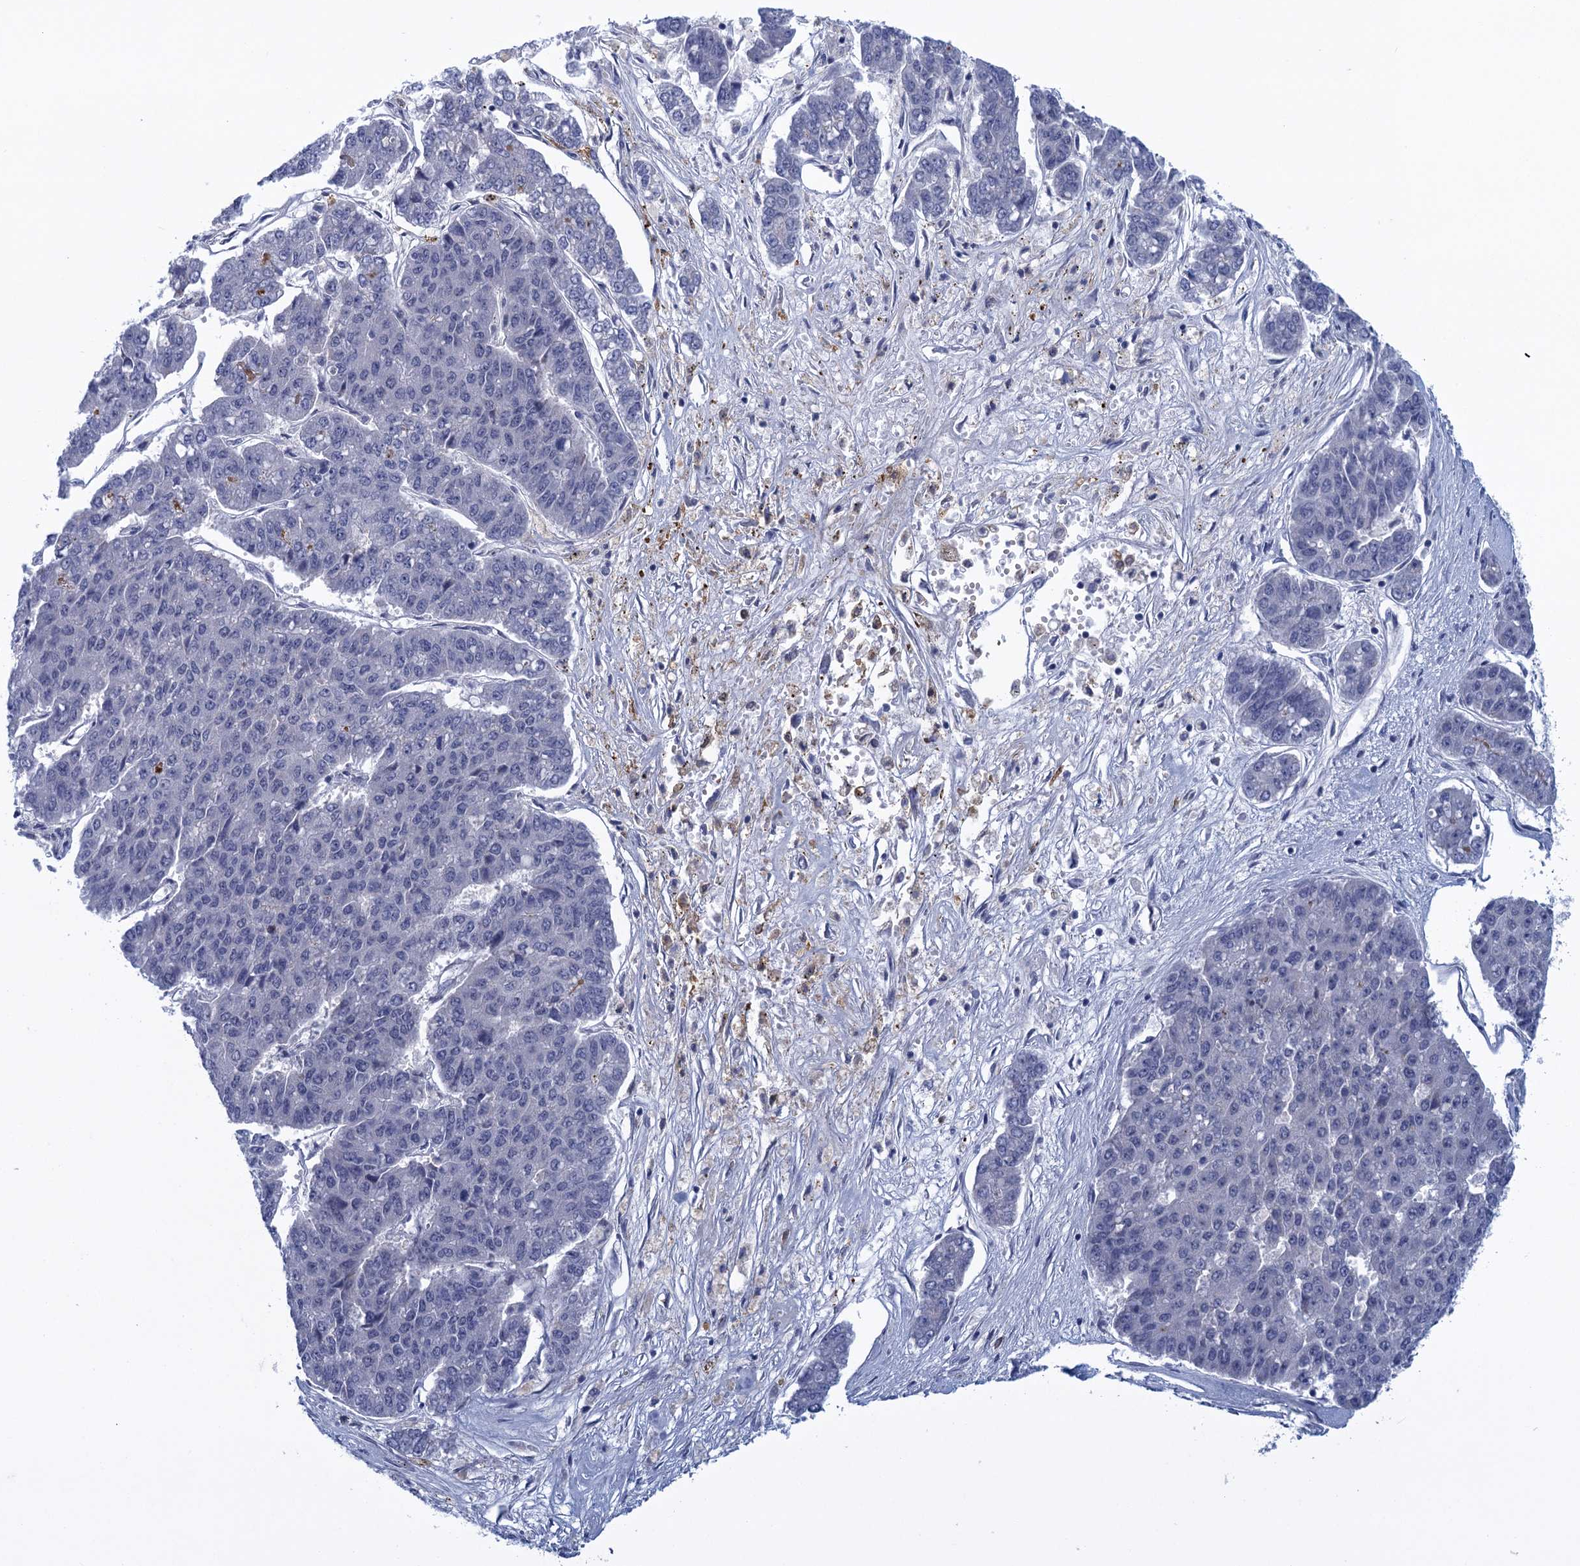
{"staining": {"intensity": "negative", "quantity": "none", "location": "none"}, "tissue": "pancreatic cancer", "cell_type": "Tumor cells", "image_type": "cancer", "snomed": [{"axis": "morphology", "description": "Adenocarcinoma, NOS"}, {"axis": "topography", "description": "Pancreas"}], "caption": "Histopathology image shows no protein positivity in tumor cells of adenocarcinoma (pancreatic) tissue. (DAB IHC visualized using brightfield microscopy, high magnification).", "gene": "SCEL", "patient": {"sex": "male", "age": 50}}